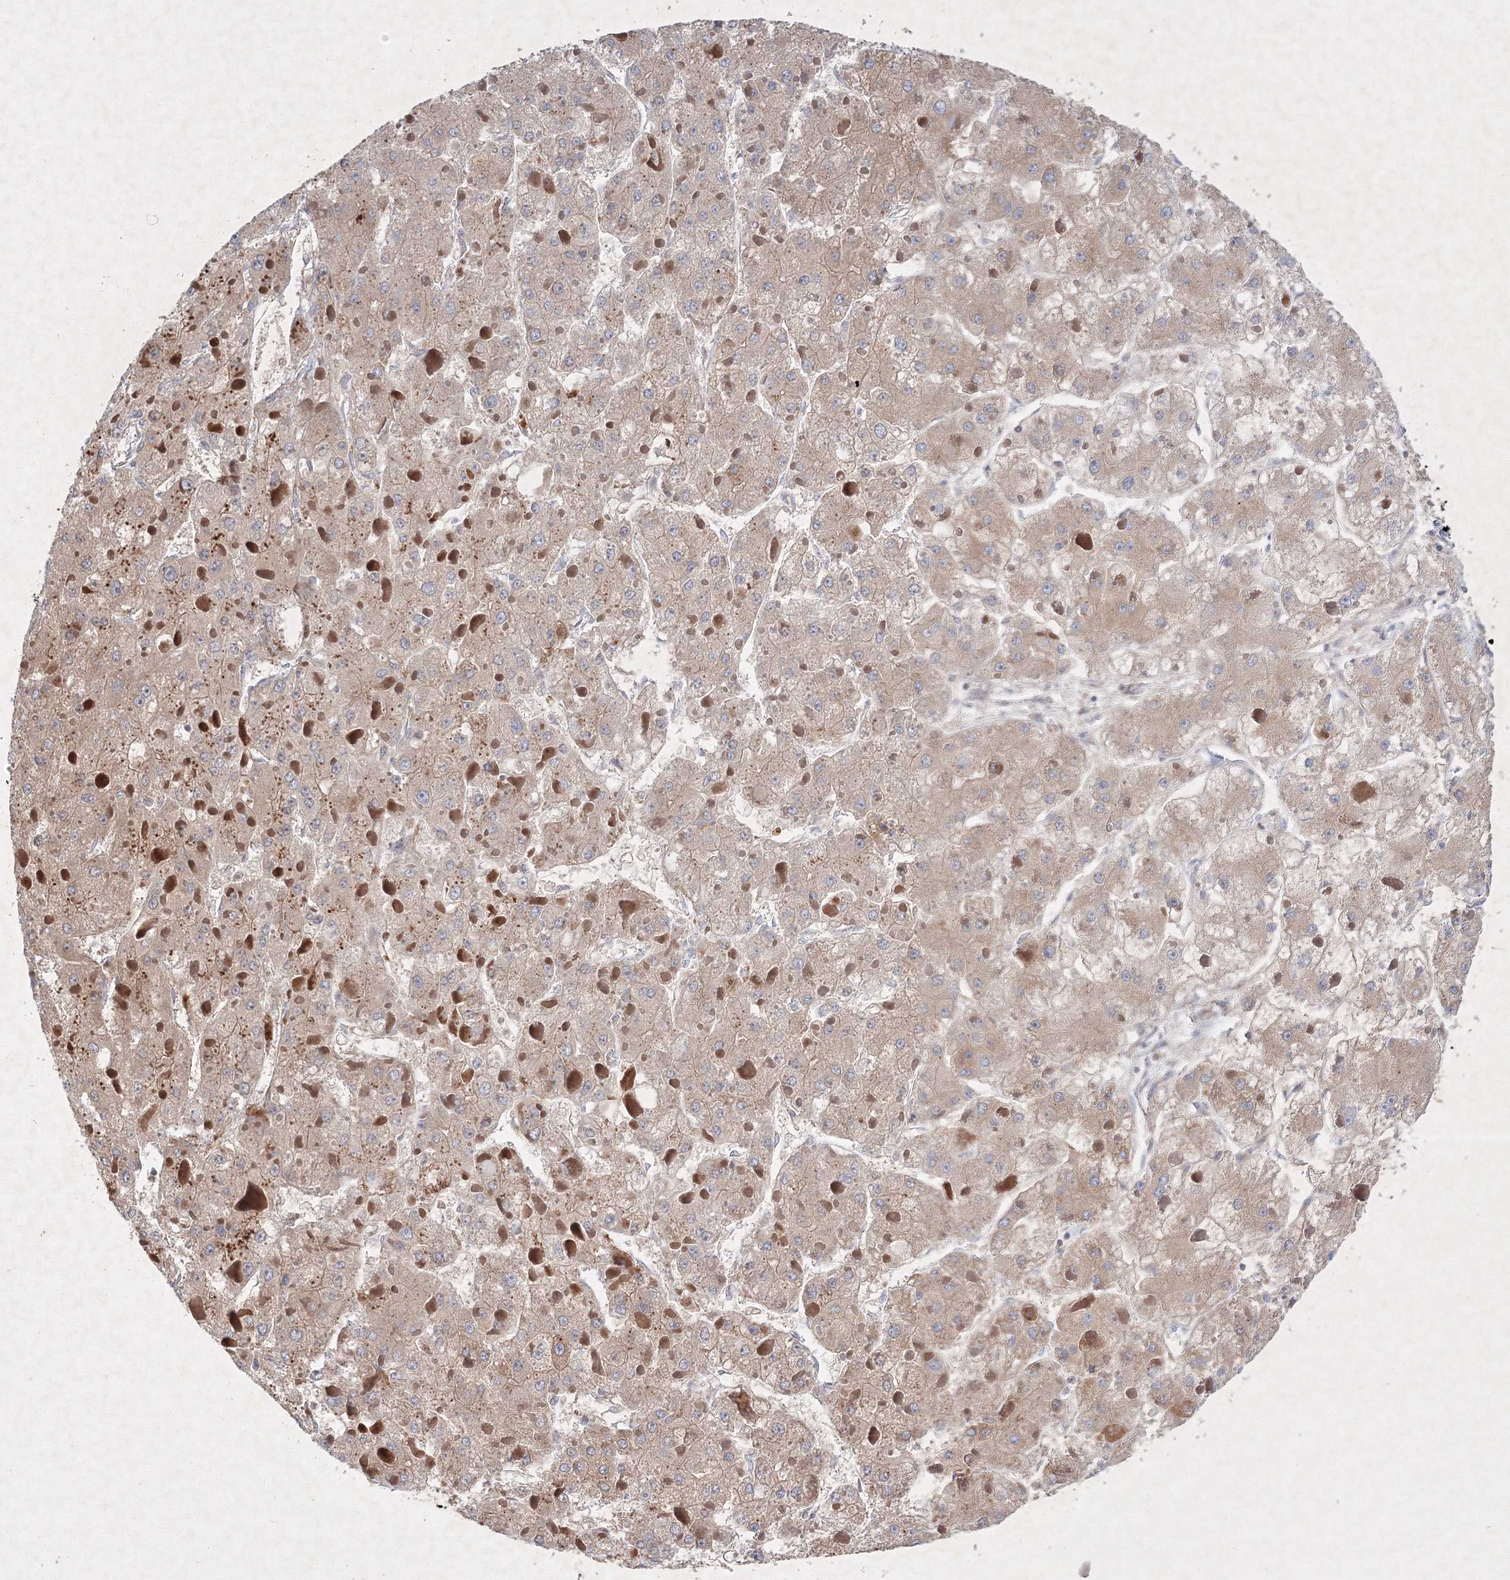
{"staining": {"intensity": "moderate", "quantity": "<25%", "location": "cytoplasmic/membranous"}, "tissue": "liver cancer", "cell_type": "Tumor cells", "image_type": "cancer", "snomed": [{"axis": "morphology", "description": "Carcinoma, Hepatocellular, NOS"}, {"axis": "topography", "description": "Liver"}], "caption": "Liver hepatocellular carcinoma stained with DAB (3,3'-diaminobenzidine) IHC reveals low levels of moderate cytoplasmic/membranous staining in approximately <25% of tumor cells.", "gene": "CXXC4", "patient": {"sex": "female", "age": 73}}